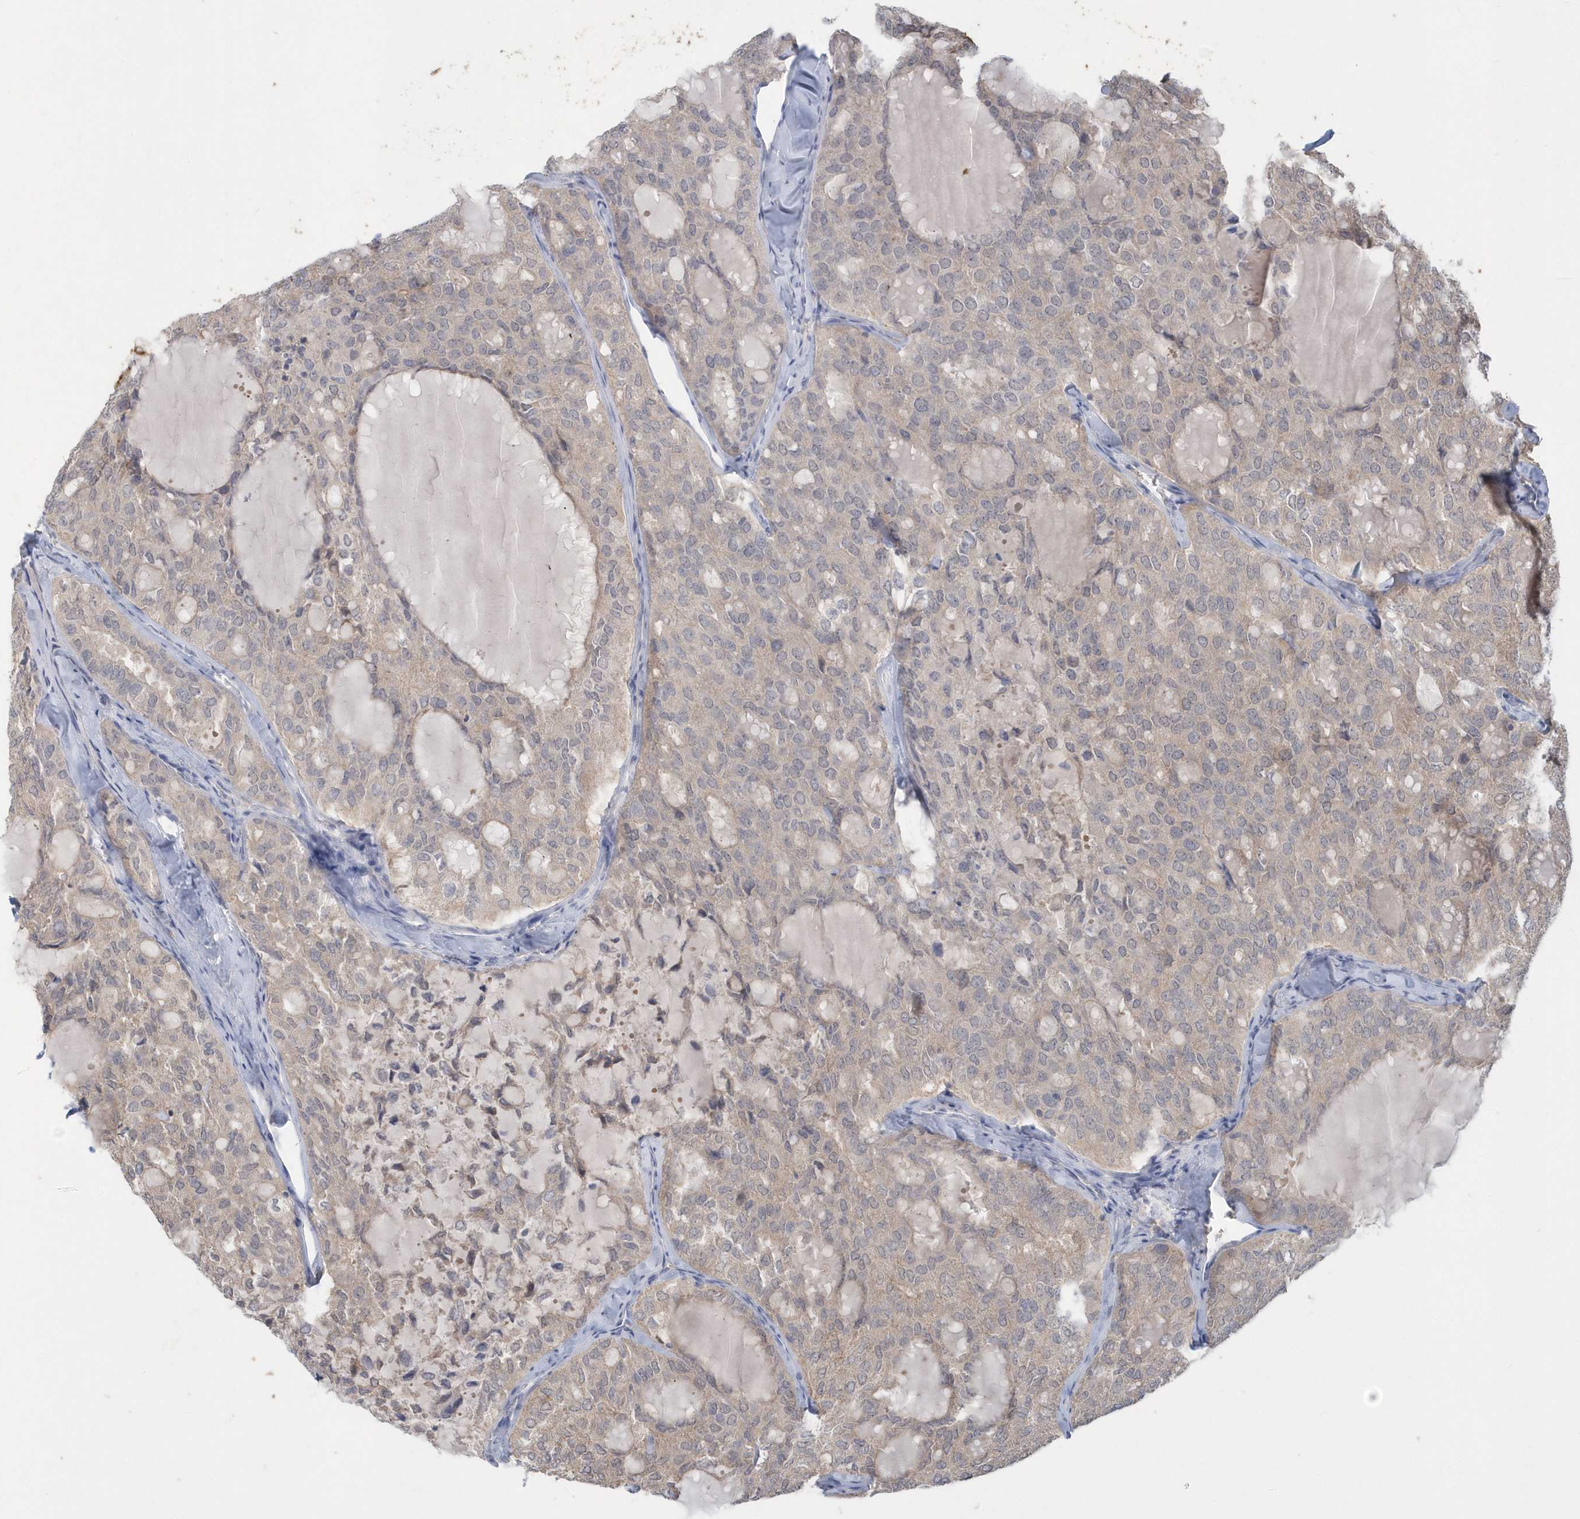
{"staining": {"intensity": "weak", "quantity": "25%-75%", "location": "cytoplasmic/membranous,nuclear"}, "tissue": "thyroid cancer", "cell_type": "Tumor cells", "image_type": "cancer", "snomed": [{"axis": "morphology", "description": "Follicular adenoma carcinoma, NOS"}, {"axis": "topography", "description": "Thyroid gland"}], "caption": "Immunohistochemical staining of thyroid cancer displays weak cytoplasmic/membranous and nuclear protein staining in approximately 25%-75% of tumor cells. The staining was performed using DAB (3,3'-diaminobenzidine) to visualize the protein expression in brown, while the nuclei were stained in blue with hematoxylin (Magnification: 20x).", "gene": "AKR7A2", "patient": {"sex": "male", "age": 75}}